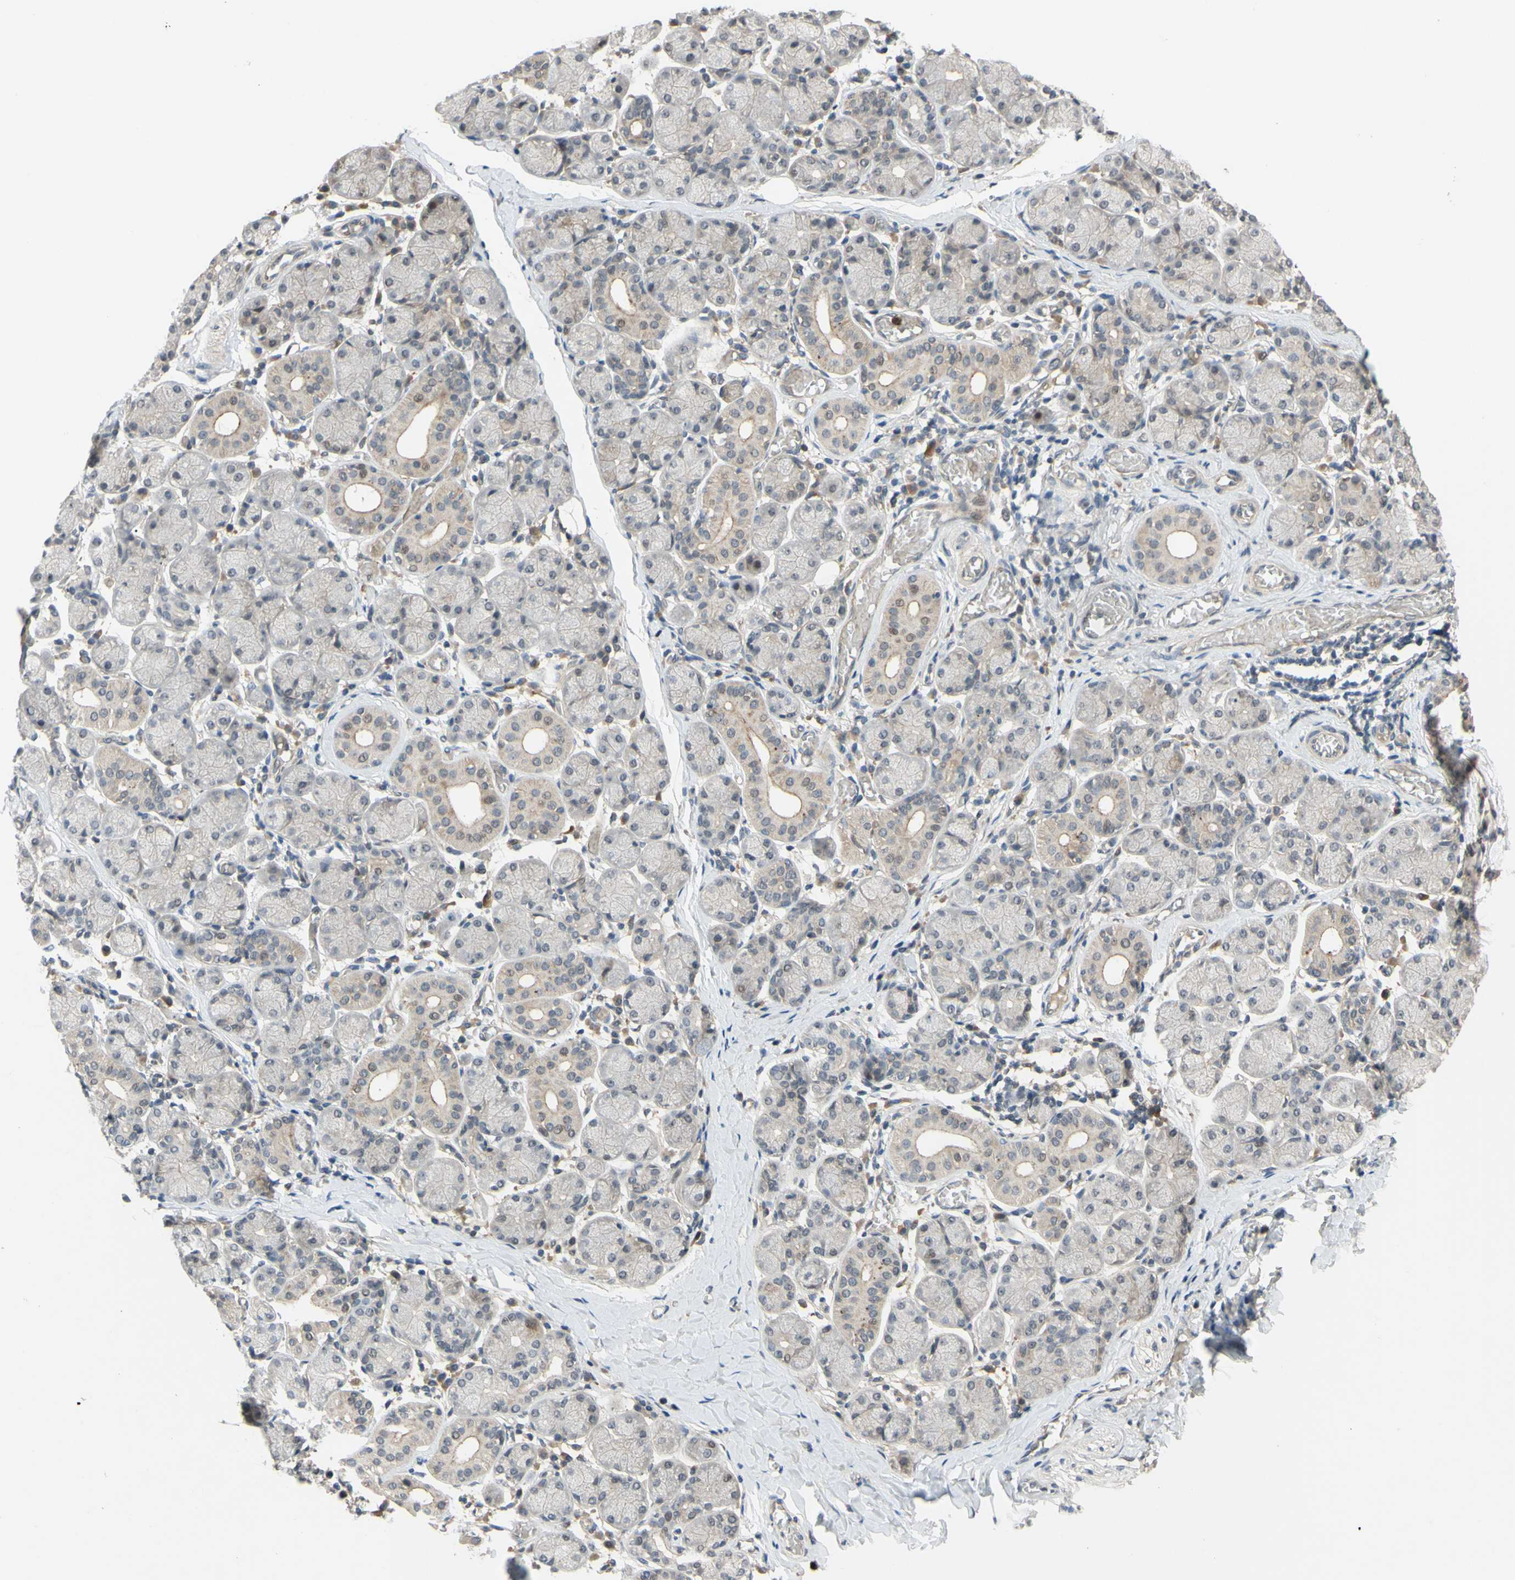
{"staining": {"intensity": "weak", "quantity": "25%-75%", "location": "cytoplasmic/membranous"}, "tissue": "salivary gland", "cell_type": "Glandular cells", "image_type": "normal", "snomed": [{"axis": "morphology", "description": "Normal tissue, NOS"}, {"axis": "topography", "description": "Salivary gland"}], "caption": "Immunohistochemistry (IHC) micrograph of normal salivary gland: salivary gland stained using immunohistochemistry demonstrates low levels of weak protein expression localized specifically in the cytoplasmic/membranous of glandular cells, appearing as a cytoplasmic/membranous brown color.", "gene": "ALK", "patient": {"sex": "female", "age": 24}}